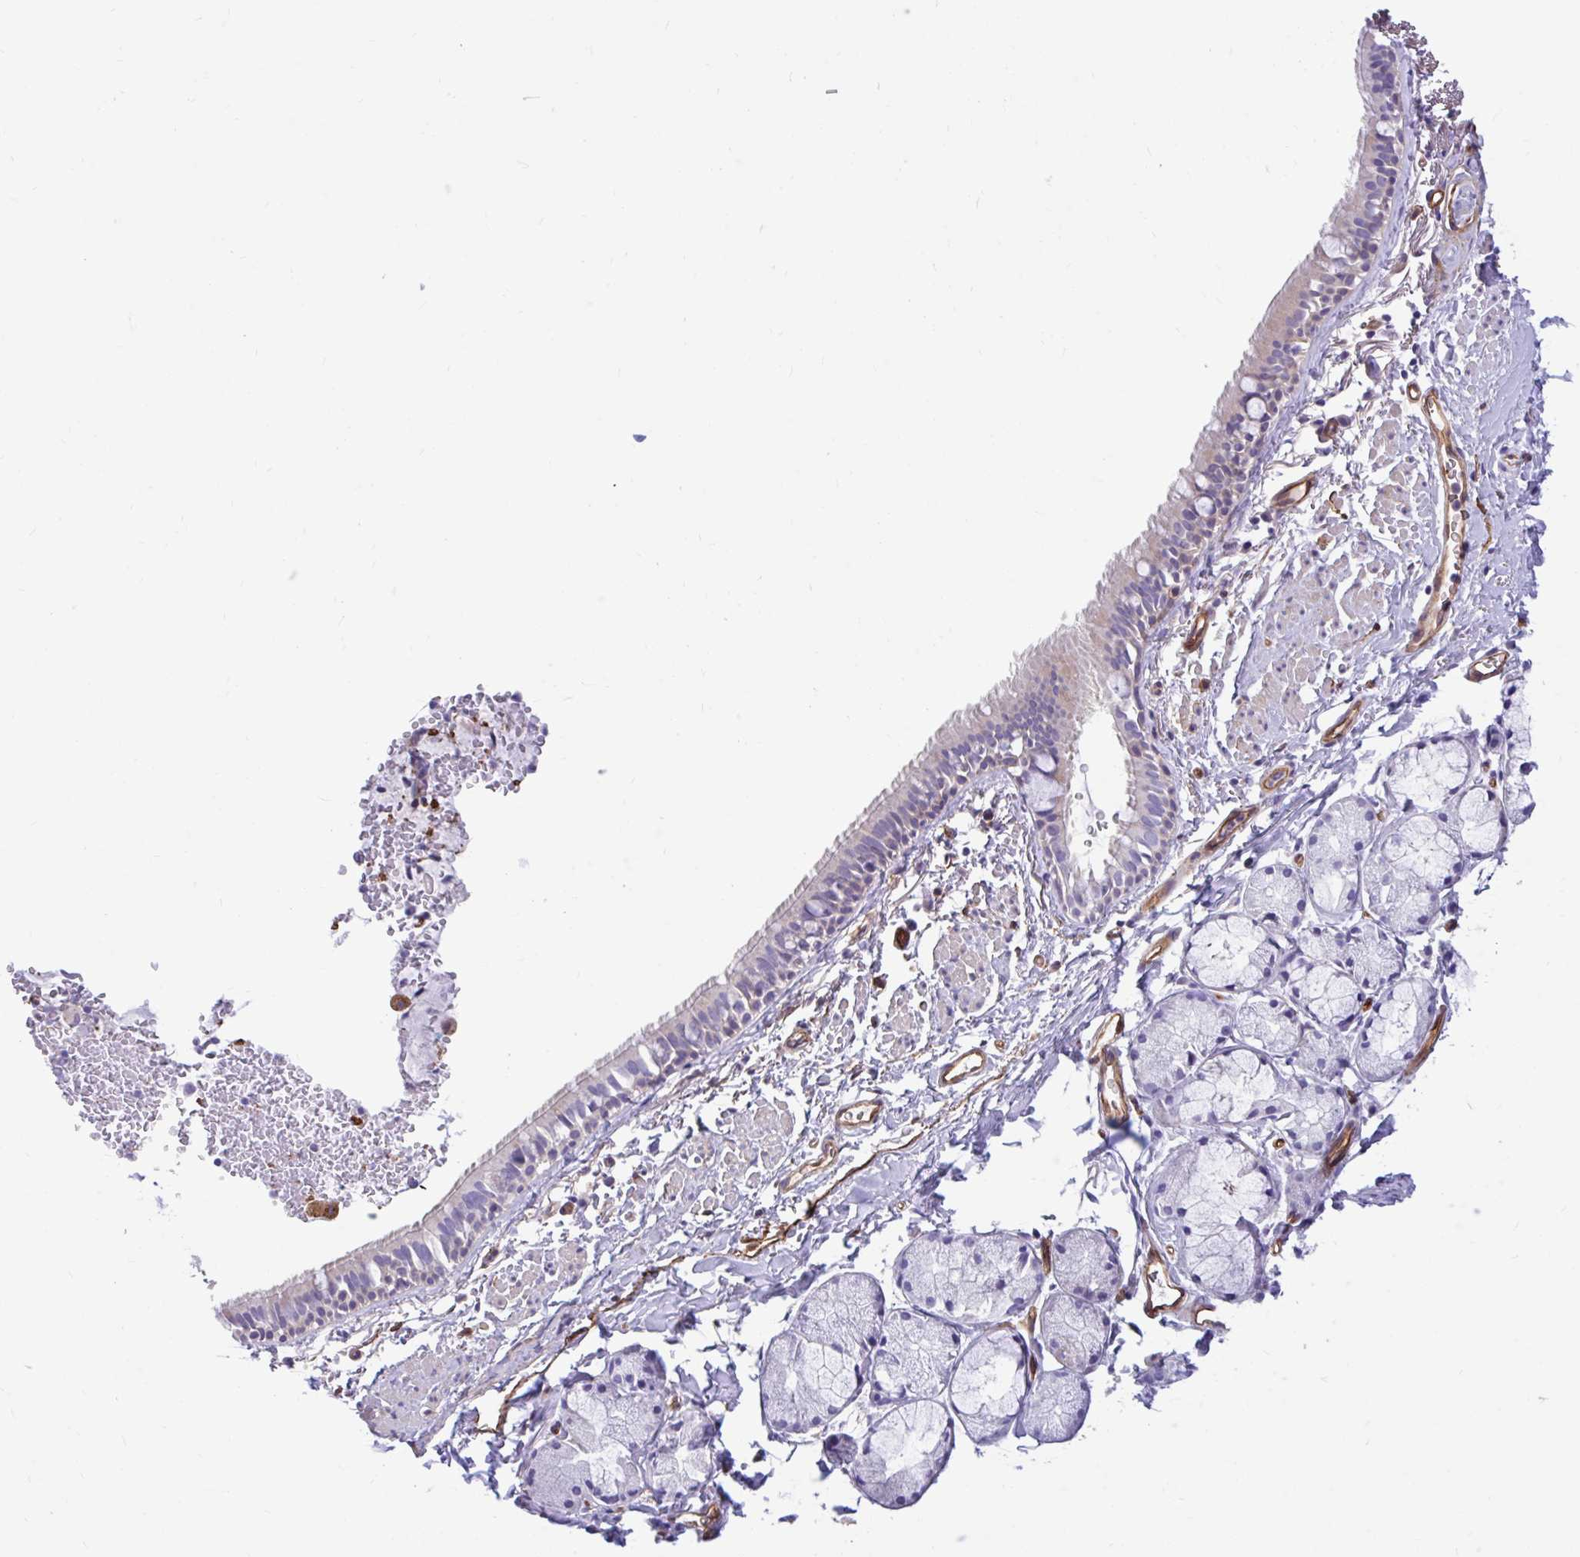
{"staining": {"intensity": "negative", "quantity": "none", "location": "none"}, "tissue": "bronchus", "cell_type": "Respiratory epithelial cells", "image_type": "normal", "snomed": [{"axis": "morphology", "description": "Normal tissue, NOS"}, {"axis": "topography", "description": "Lymph node"}, {"axis": "topography", "description": "Cartilage tissue"}, {"axis": "topography", "description": "Bronchus"}], "caption": "Respiratory epithelial cells show no significant staining in benign bronchus. (DAB (3,3'-diaminobenzidine) immunohistochemistry, high magnification).", "gene": "ESPNL", "patient": {"sex": "female", "age": 70}}